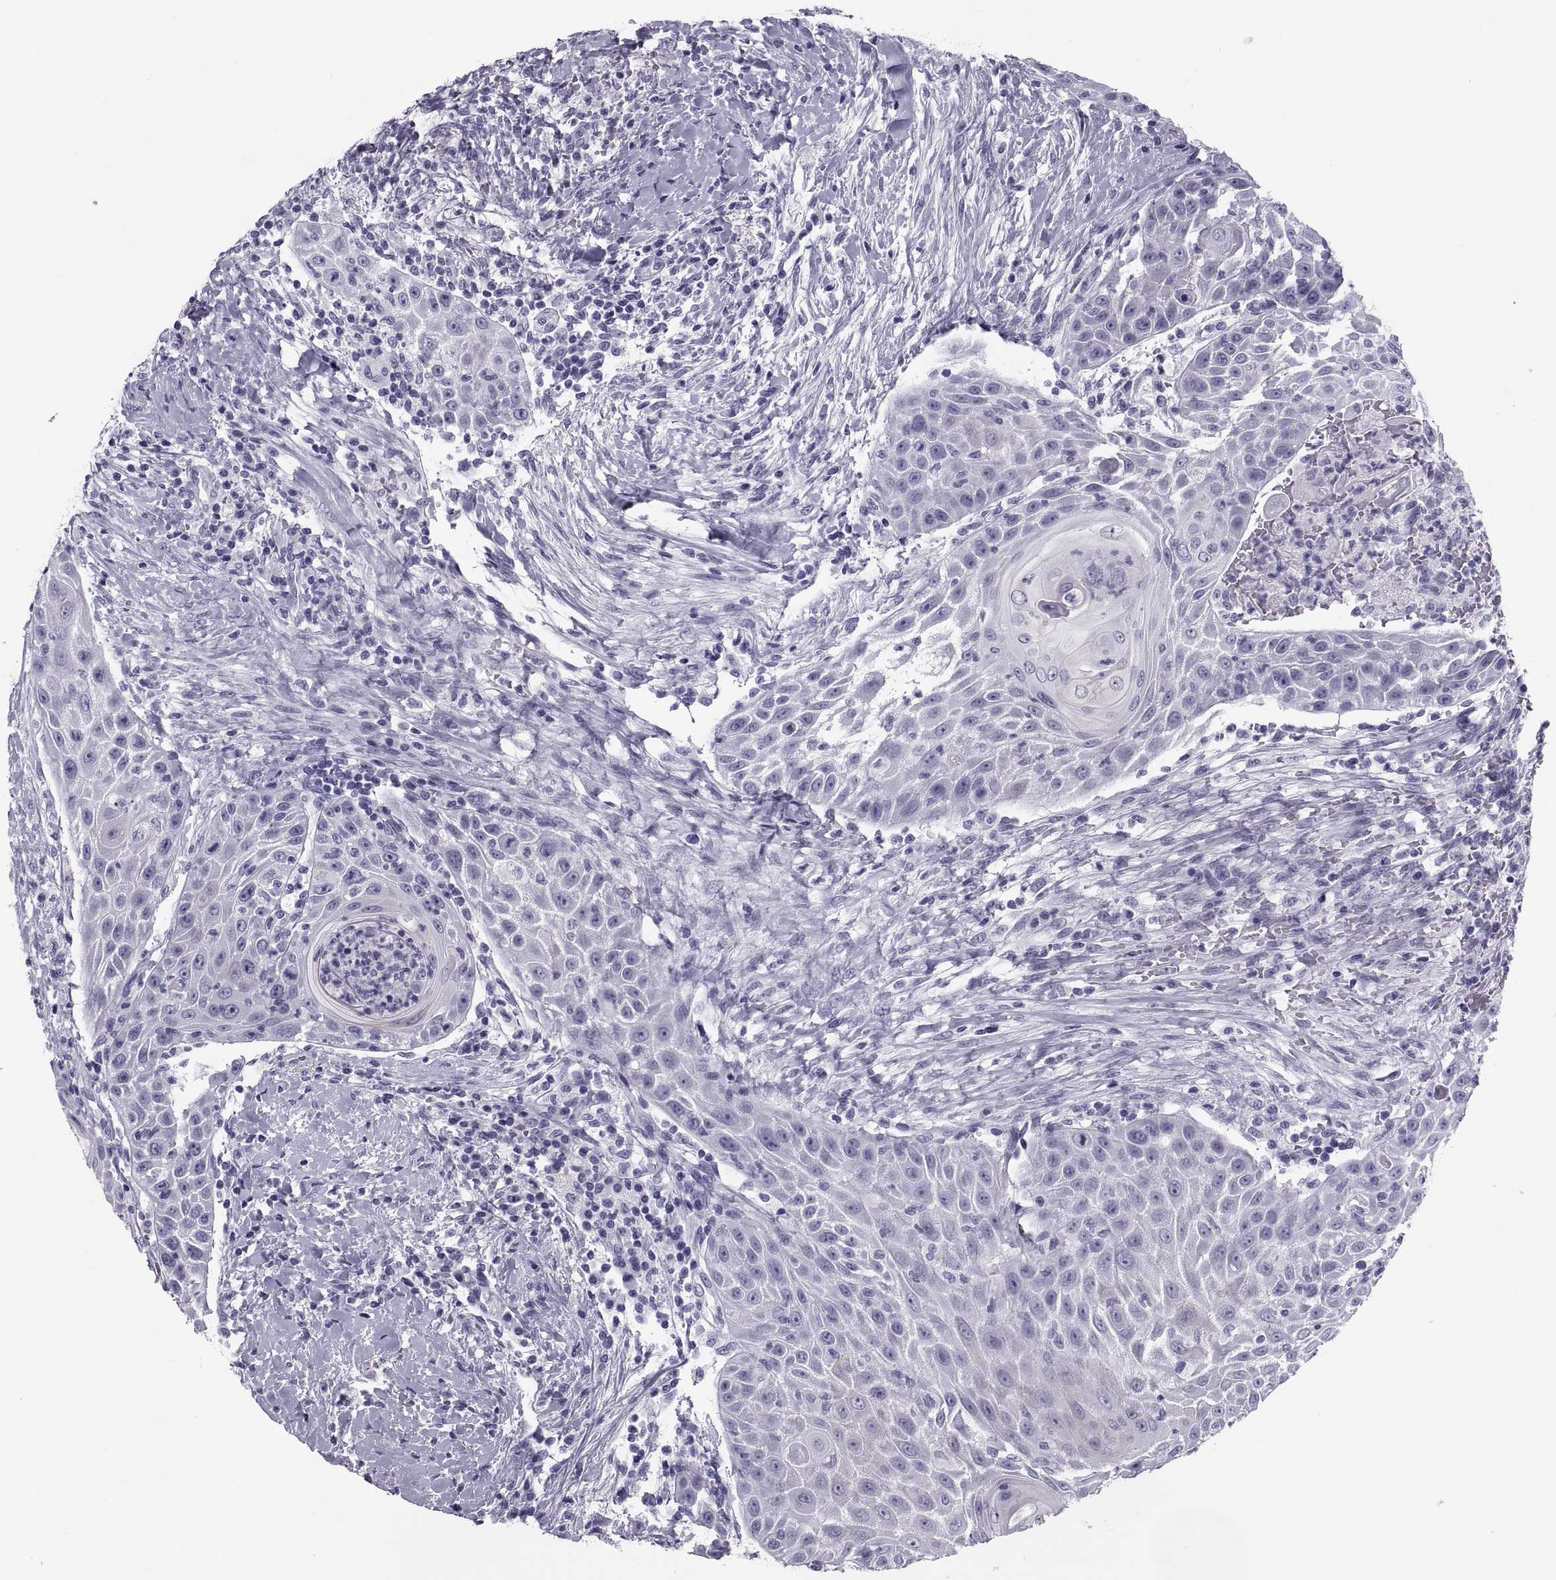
{"staining": {"intensity": "negative", "quantity": "none", "location": "none"}, "tissue": "head and neck cancer", "cell_type": "Tumor cells", "image_type": "cancer", "snomed": [{"axis": "morphology", "description": "Squamous cell carcinoma, NOS"}, {"axis": "topography", "description": "Head-Neck"}], "caption": "Squamous cell carcinoma (head and neck) was stained to show a protein in brown. There is no significant staining in tumor cells.", "gene": "CRISP1", "patient": {"sex": "male", "age": 69}}